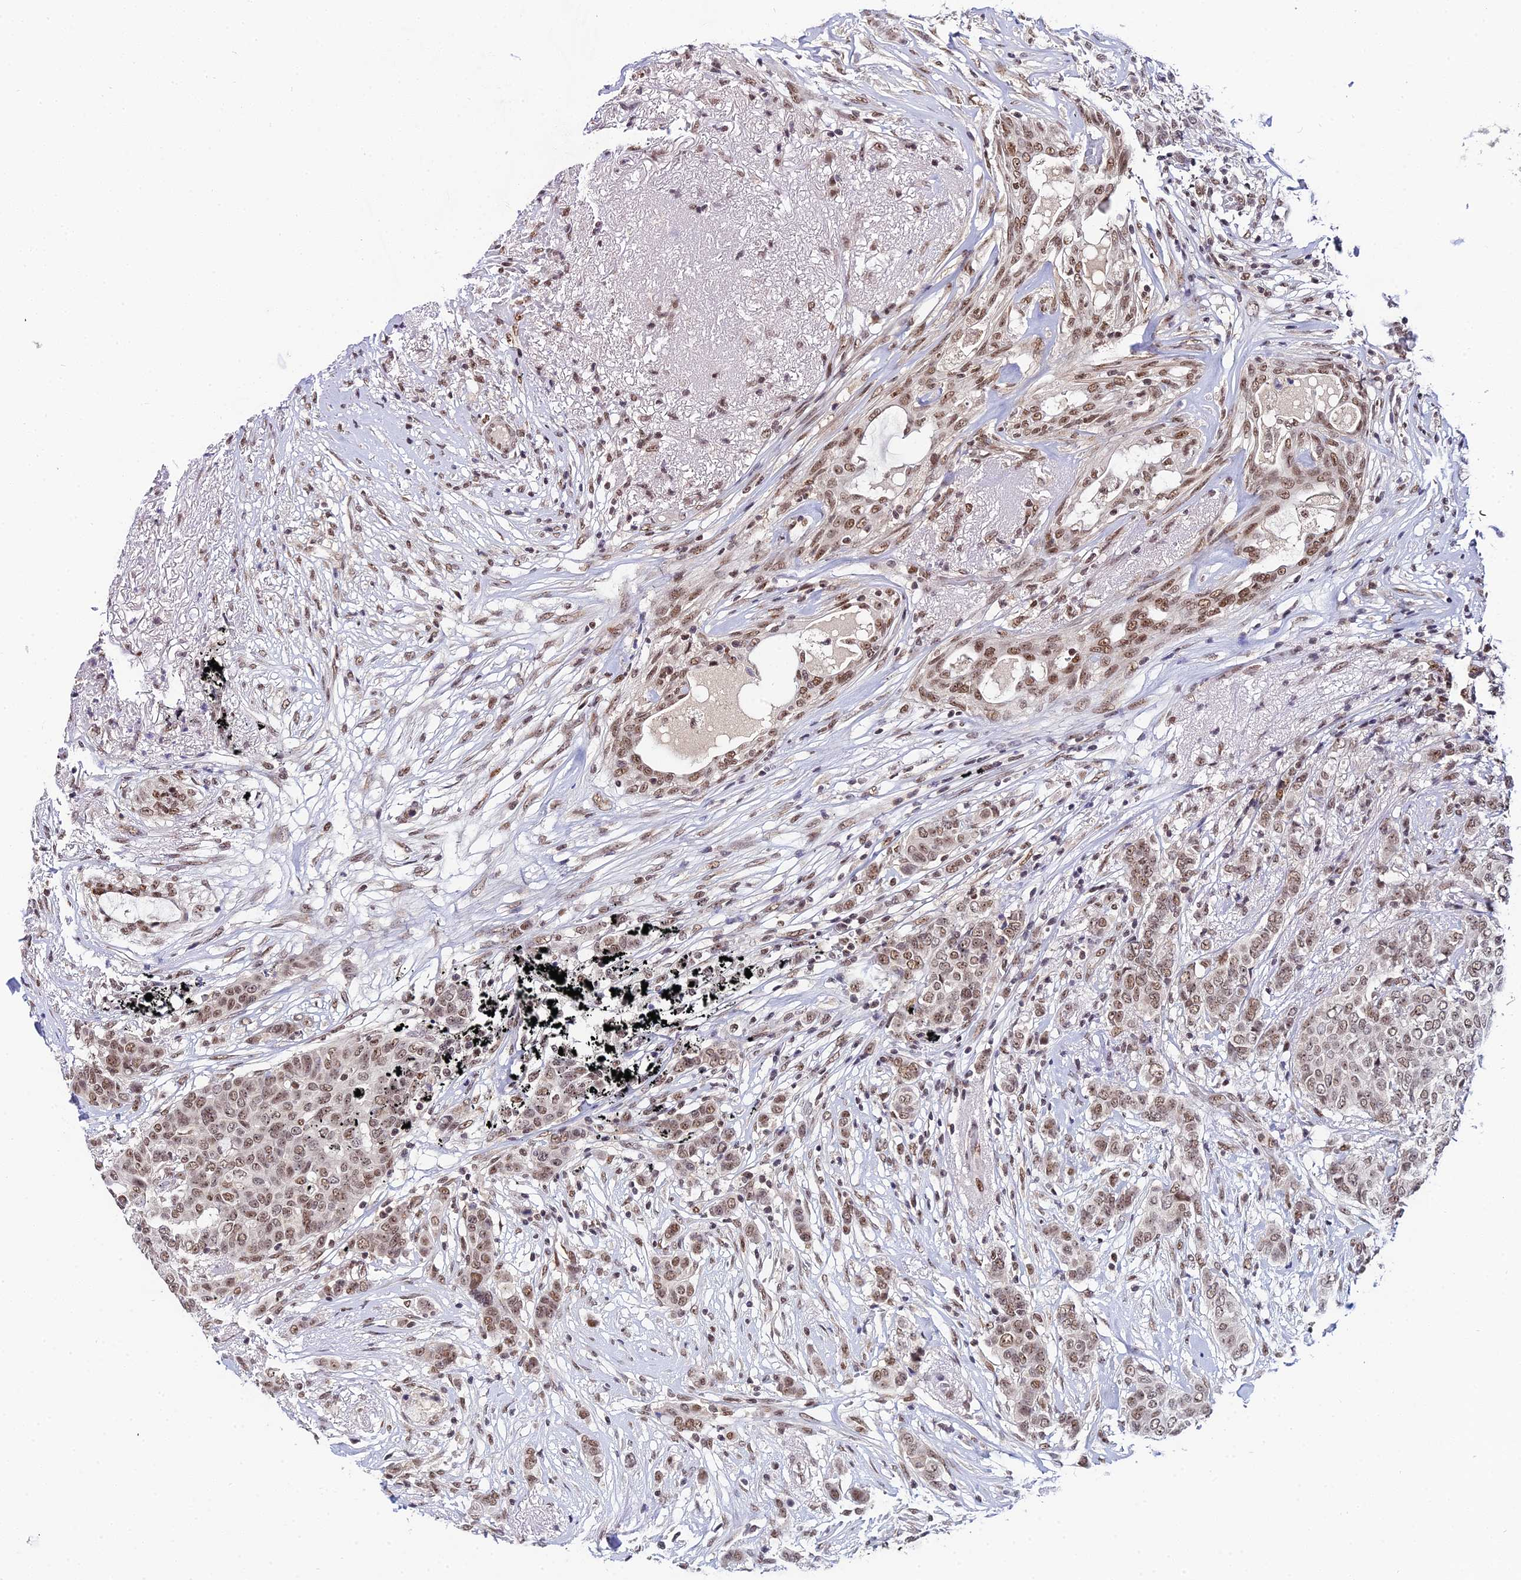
{"staining": {"intensity": "moderate", "quantity": ">75%", "location": "nuclear"}, "tissue": "breast cancer", "cell_type": "Tumor cells", "image_type": "cancer", "snomed": [{"axis": "morphology", "description": "Lobular carcinoma"}, {"axis": "topography", "description": "Breast"}], "caption": "About >75% of tumor cells in breast lobular carcinoma exhibit moderate nuclear protein expression as visualized by brown immunohistochemical staining.", "gene": "EXOSC3", "patient": {"sex": "female", "age": 51}}